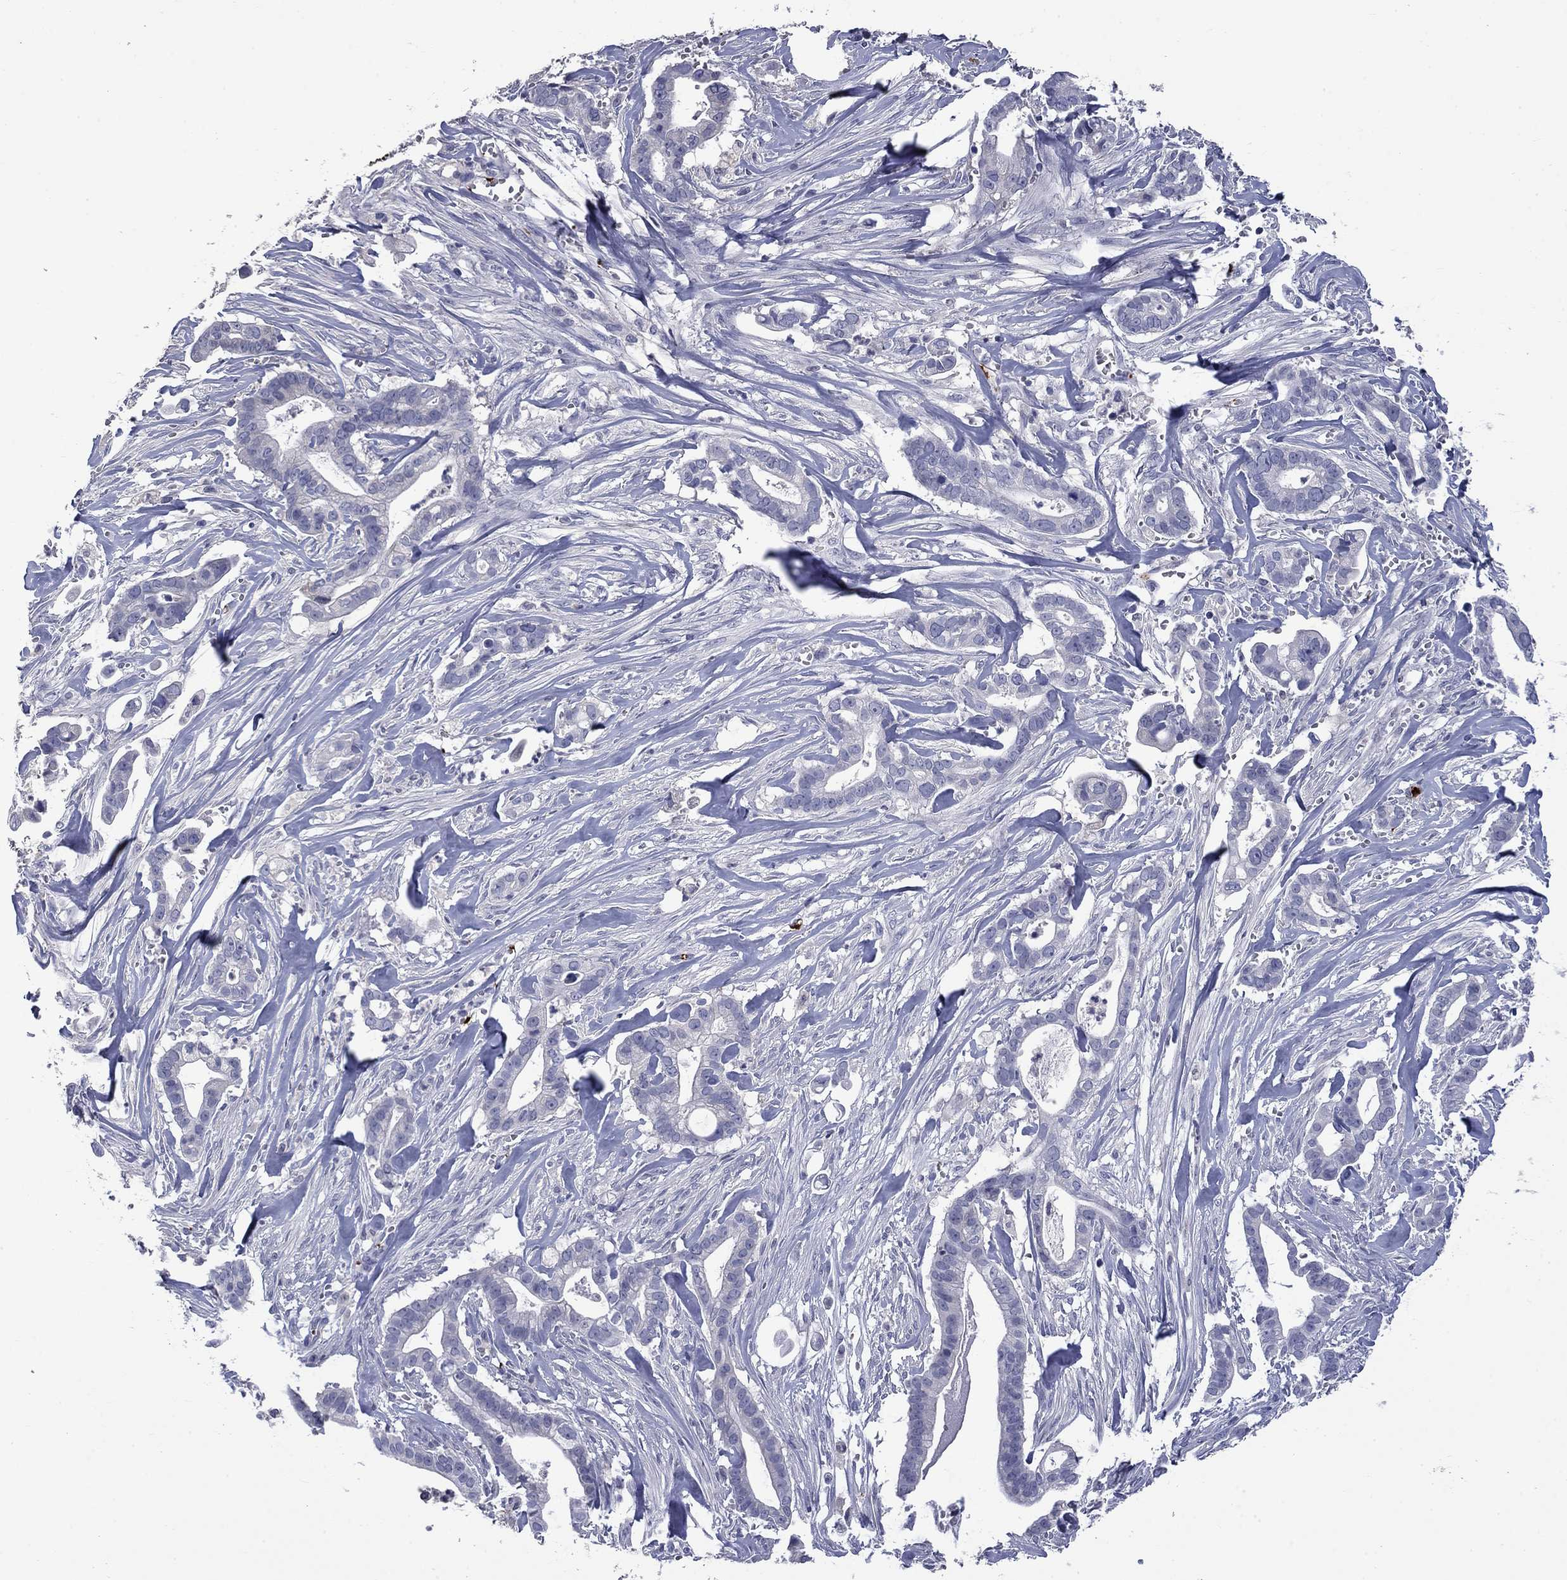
{"staining": {"intensity": "negative", "quantity": "none", "location": "none"}, "tissue": "pancreatic cancer", "cell_type": "Tumor cells", "image_type": "cancer", "snomed": [{"axis": "morphology", "description": "Adenocarcinoma, NOS"}, {"axis": "topography", "description": "Pancreas"}], "caption": "Micrograph shows no protein staining in tumor cells of pancreatic cancer (adenocarcinoma) tissue. (DAB (3,3'-diaminobenzidine) immunohistochemistry (IHC) with hematoxylin counter stain).", "gene": "PLEK", "patient": {"sex": "male", "age": 61}}